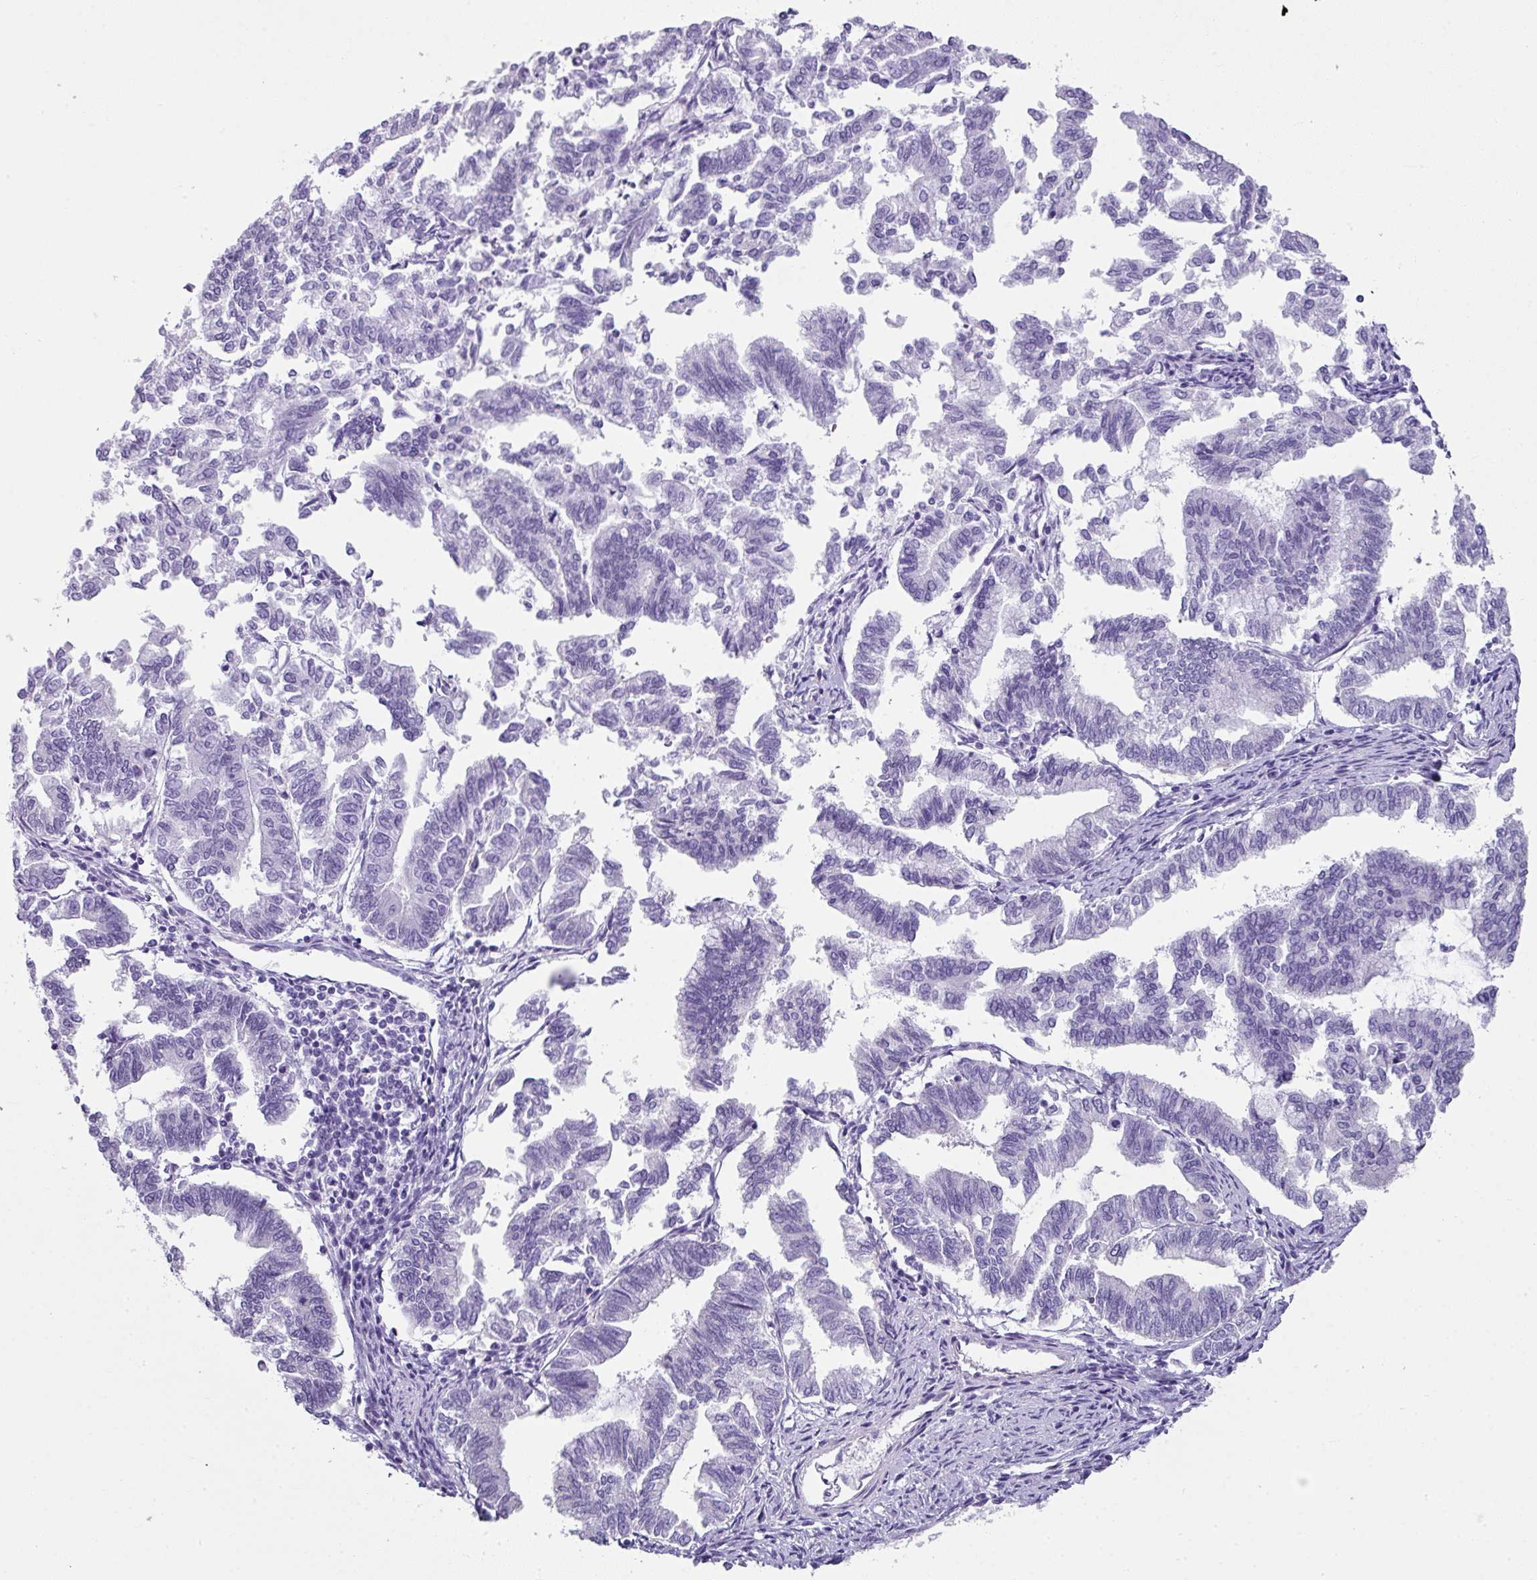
{"staining": {"intensity": "negative", "quantity": "none", "location": "none"}, "tissue": "endometrial cancer", "cell_type": "Tumor cells", "image_type": "cancer", "snomed": [{"axis": "morphology", "description": "Adenocarcinoma, NOS"}, {"axis": "topography", "description": "Endometrium"}], "caption": "Immunohistochemistry histopathology image of human adenocarcinoma (endometrial) stained for a protein (brown), which reveals no positivity in tumor cells.", "gene": "PALS2", "patient": {"sex": "female", "age": 79}}